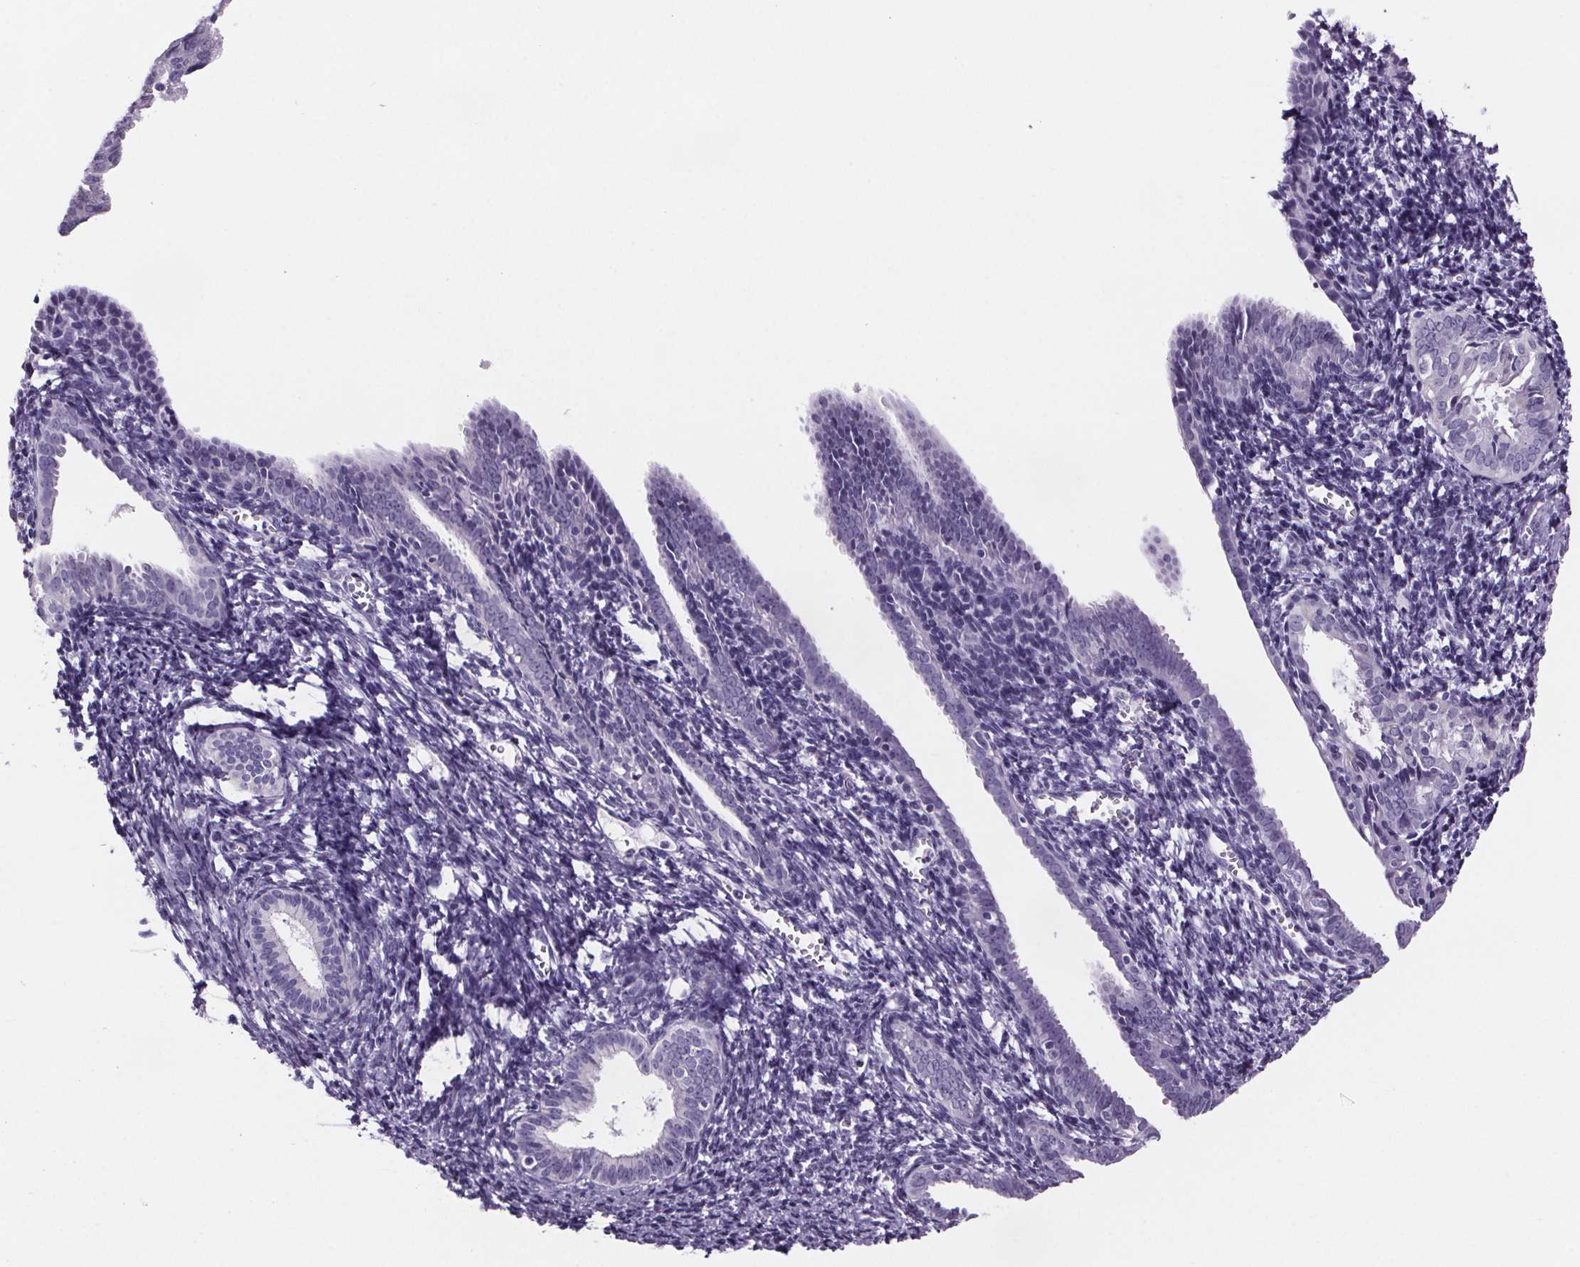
{"staining": {"intensity": "negative", "quantity": "none", "location": "none"}, "tissue": "endometrial cancer", "cell_type": "Tumor cells", "image_type": "cancer", "snomed": [{"axis": "morphology", "description": "Adenocarcinoma, NOS"}, {"axis": "topography", "description": "Endometrium"}], "caption": "Tumor cells are negative for brown protein staining in adenocarcinoma (endometrial). The staining was performed using DAB (3,3'-diaminobenzidine) to visualize the protein expression in brown, while the nuclei were stained in blue with hematoxylin (Magnification: 20x).", "gene": "CUBN", "patient": {"sex": "female", "age": 56}}